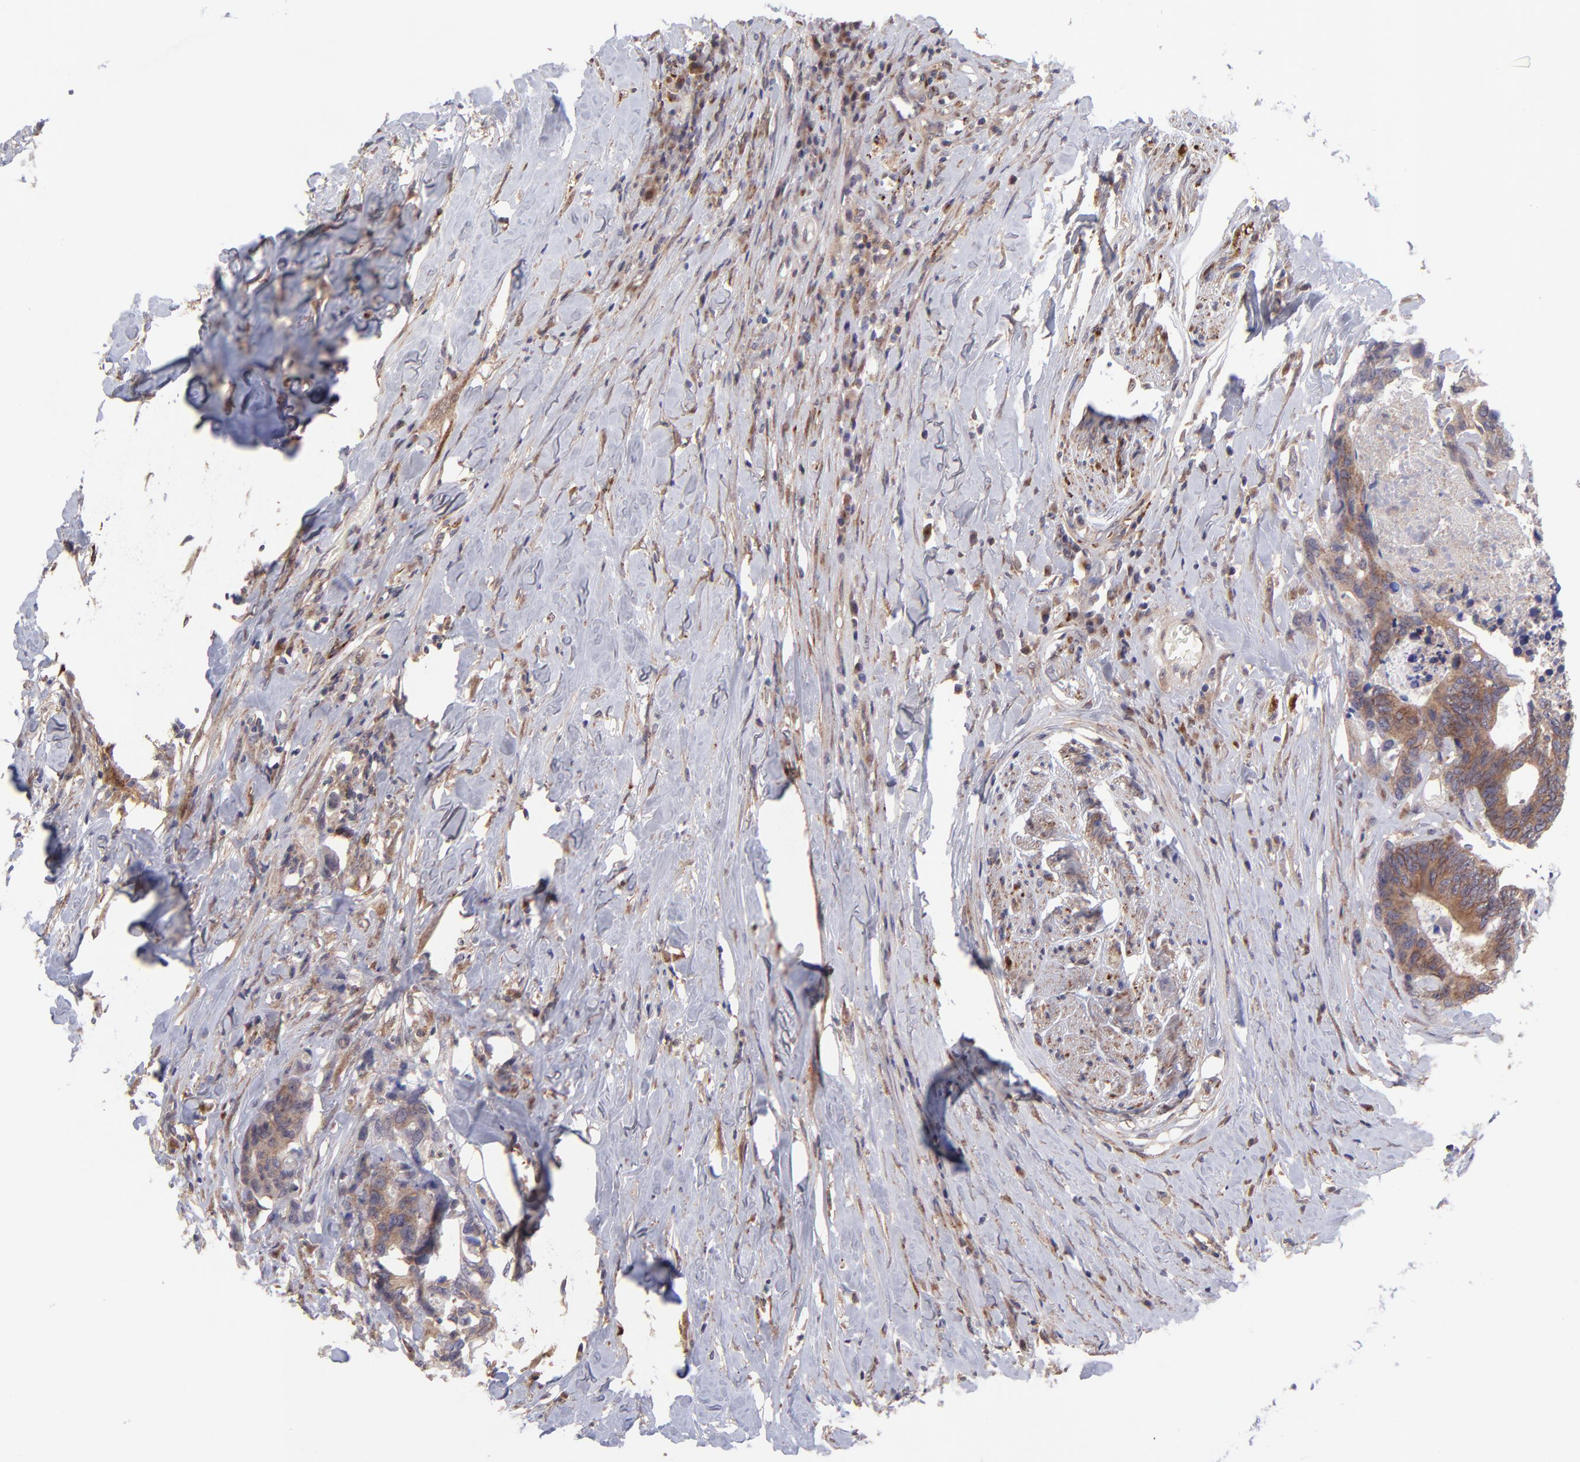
{"staining": {"intensity": "strong", "quantity": ">75%", "location": "cytoplasmic/membranous"}, "tissue": "colorectal cancer", "cell_type": "Tumor cells", "image_type": "cancer", "snomed": [{"axis": "morphology", "description": "Adenocarcinoma, NOS"}, {"axis": "topography", "description": "Rectum"}], "caption": "A high amount of strong cytoplasmic/membranous staining is seen in approximately >75% of tumor cells in colorectal adenocarcinoma tissue. (DAB (3,3'-diaminobenzidine) IHC with brightfield microscopy, high magnification).", "gene": "NSF", "patient": {"sex": "male", "age": 55}}